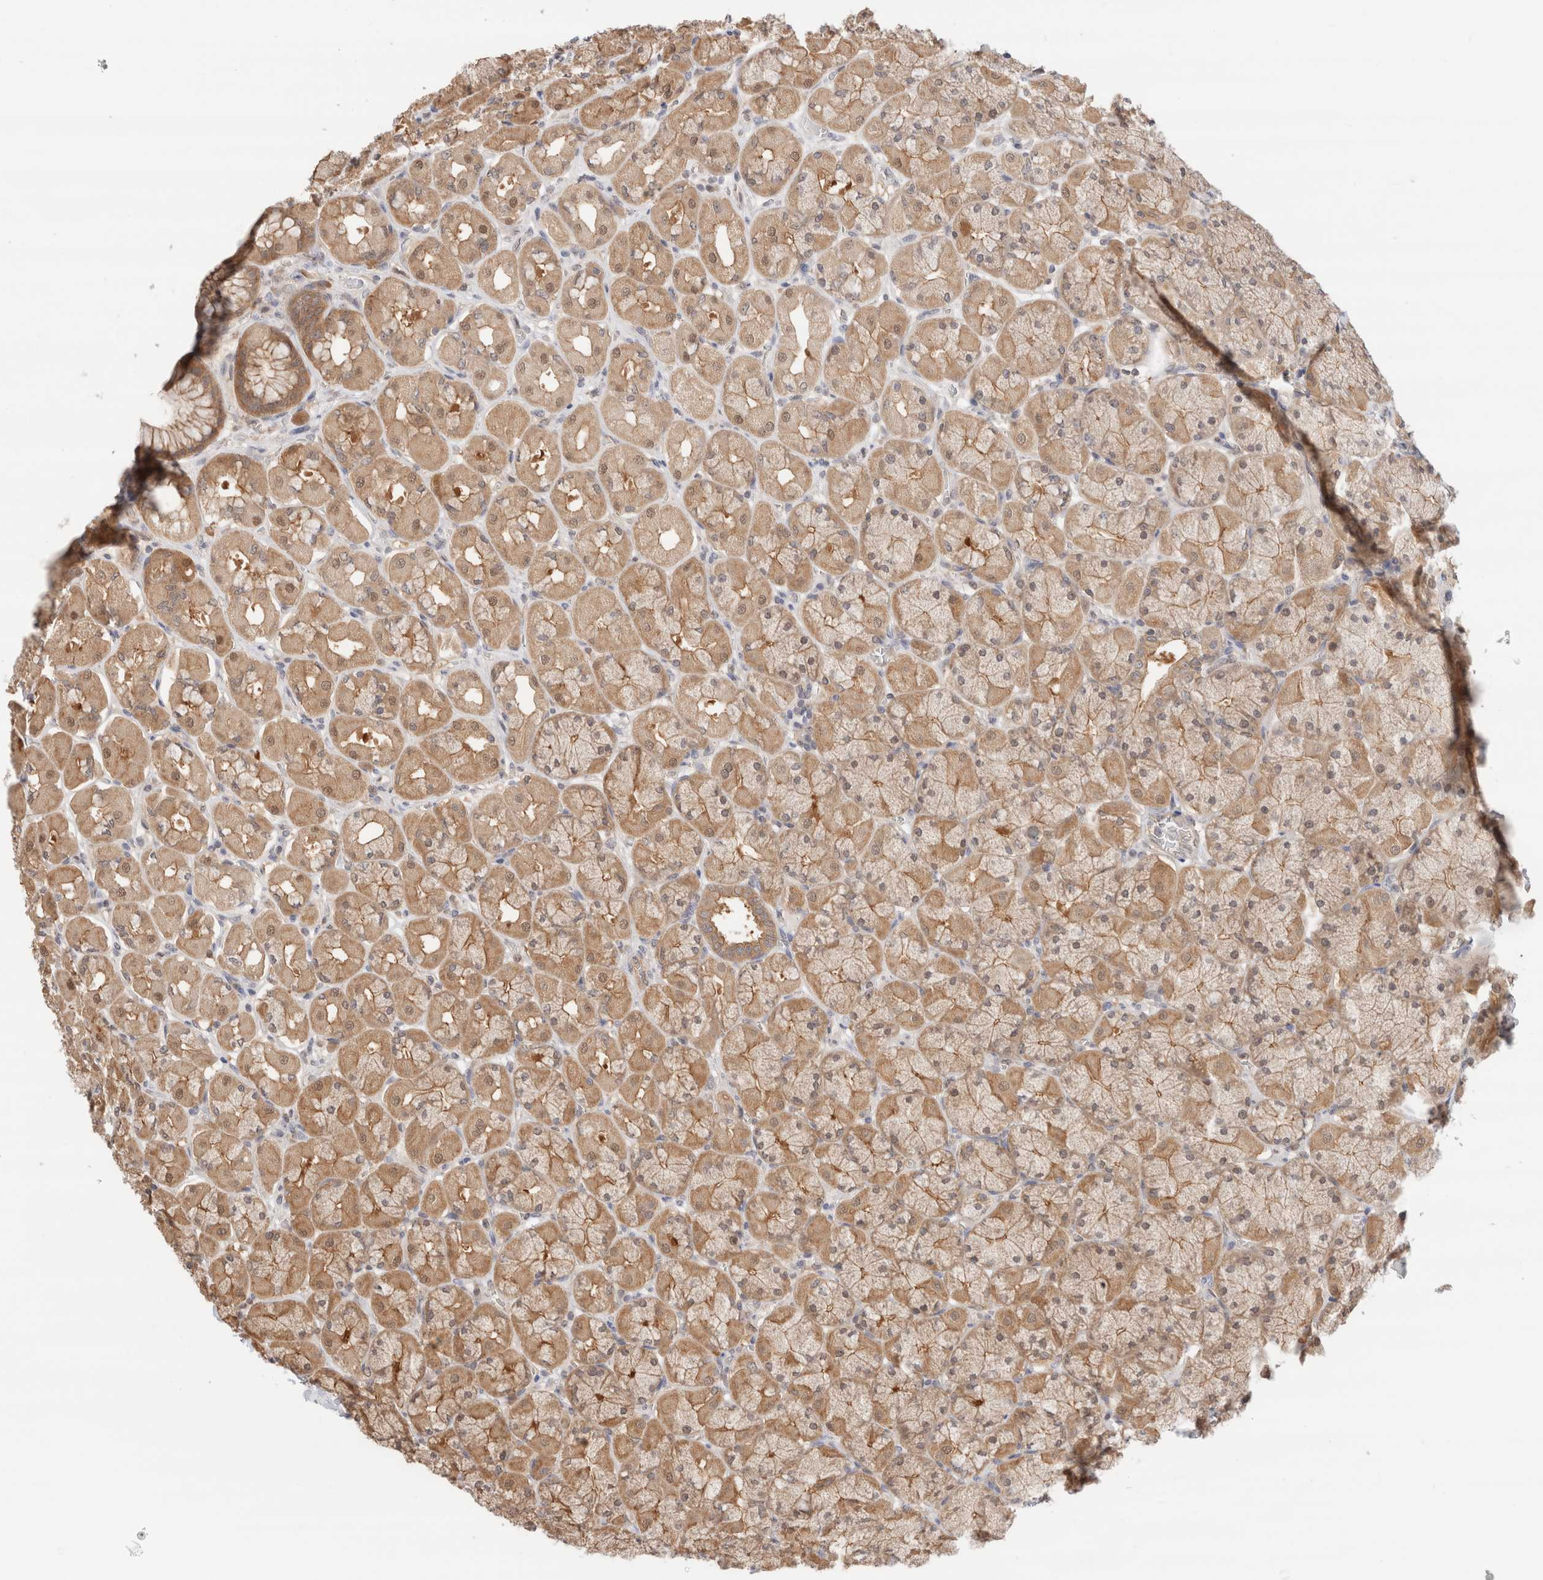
{"staining": {"intensity": "moderate", "quantity": ">75%", "location": "cytoplasmic/membranous"}, "tissue": "stomach", "cell_type": "Glandular cells", "image_type": "normal", "snomed": [{"axis": "morphology", "description": "Normal tissue, NOS"}, {"axis": "topography", "description": "Stomach, upper"}], "caption": "Normal stomach reveals moderate cytoplasmic/membranous staining in about >75% of glandular cells, visualized by immunohistochemistry.", "gene": "C17orf97", "patient": {"sex": "female", "age": 56}}